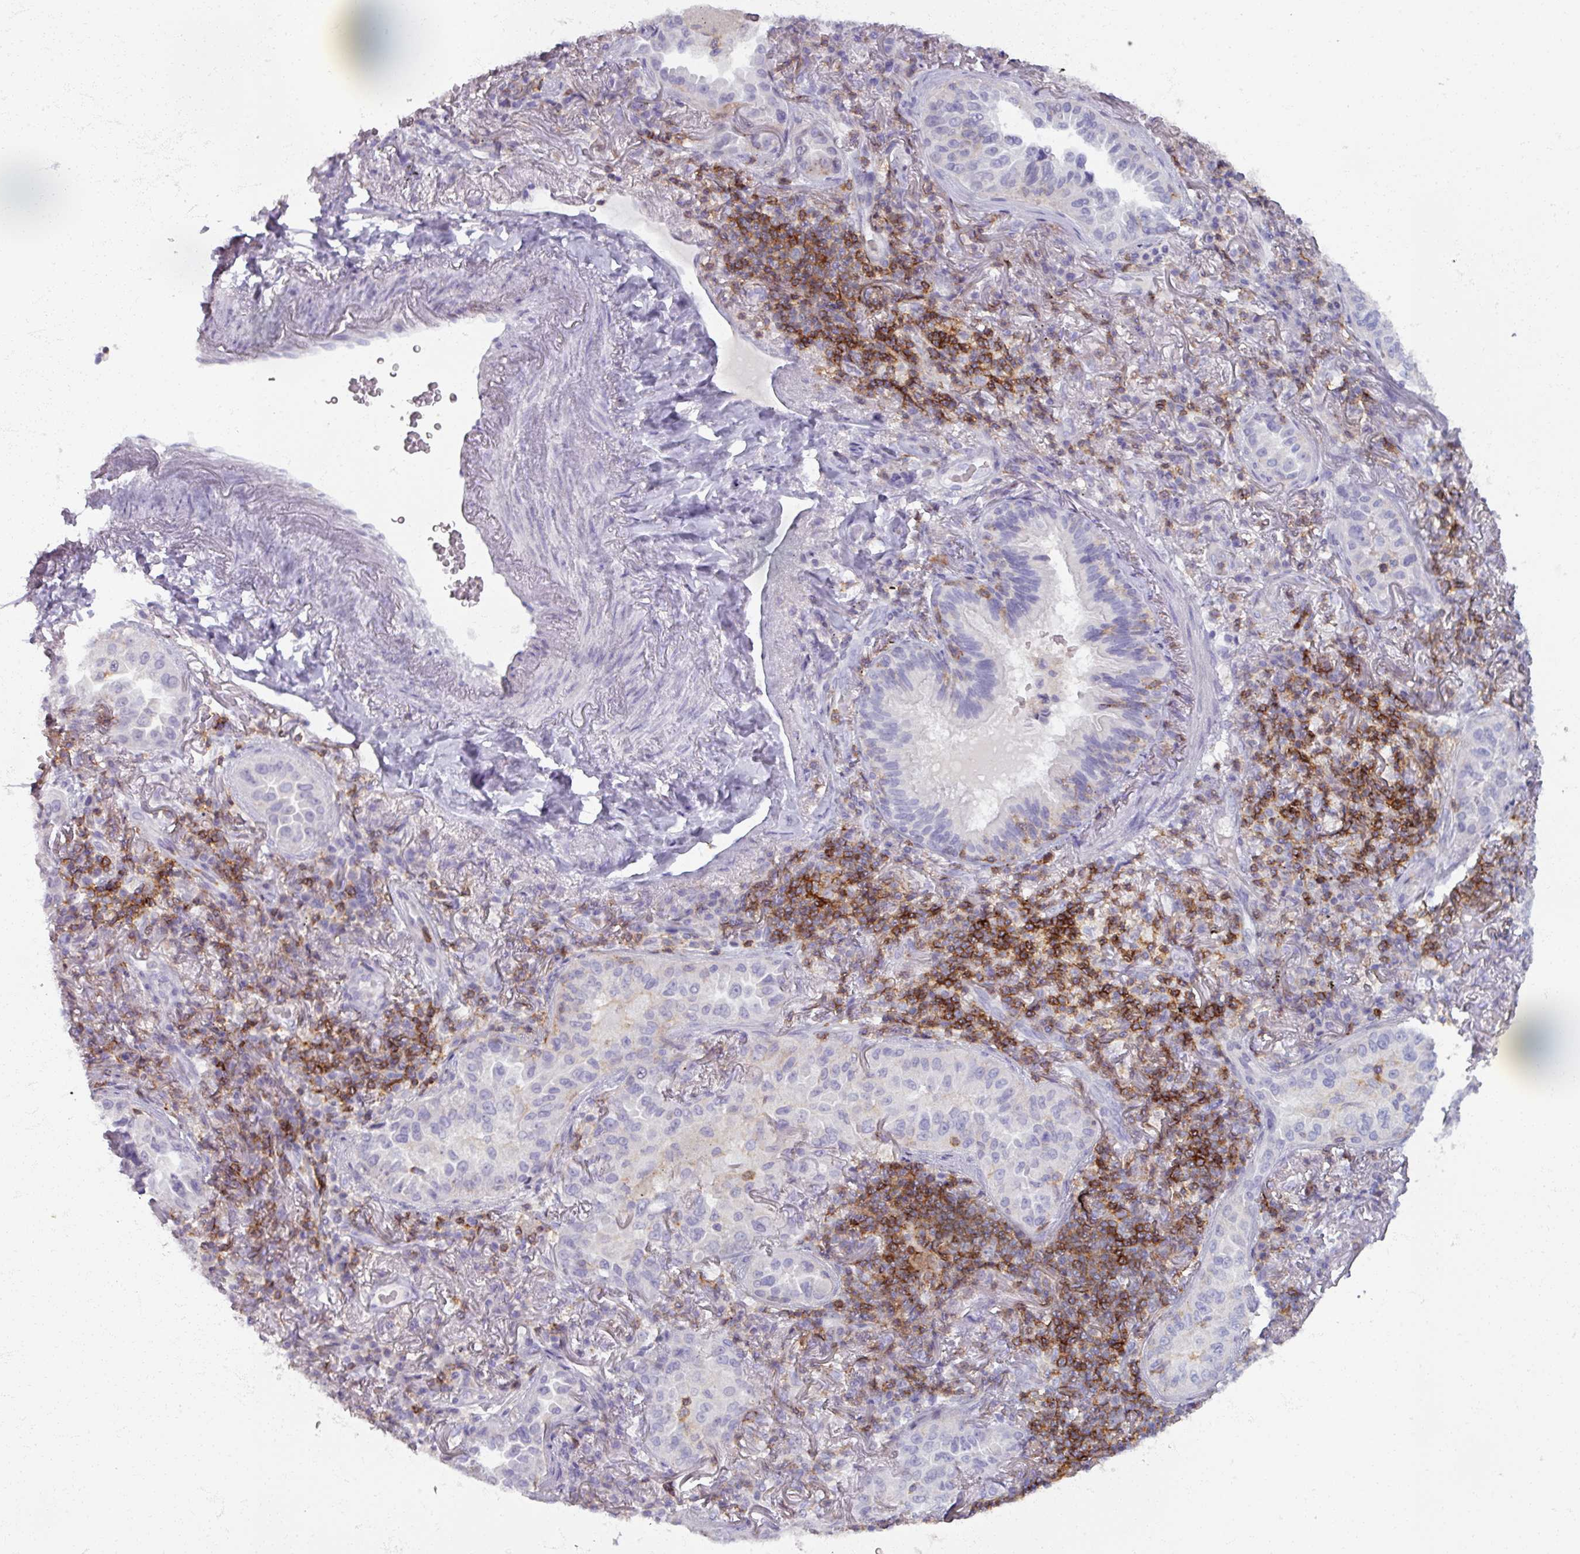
{"staining": {"intensity": "negative", "quantity": "none", "location": "none"}, "tissue": "lung cancer", "cell_type": "Tumor cells", "image_type": "cancer", "snomed": [{"axis": "morphology", "description": "Adenocarcinoma, NOS"}, {"axis": "topography", "description": "Lung"}], "caption": "Tumor cells show no significant expression in lung cancer (adenocarcinoma).", "gene": "PTPRC", "patient": {"sex": "female", "age": 69}}